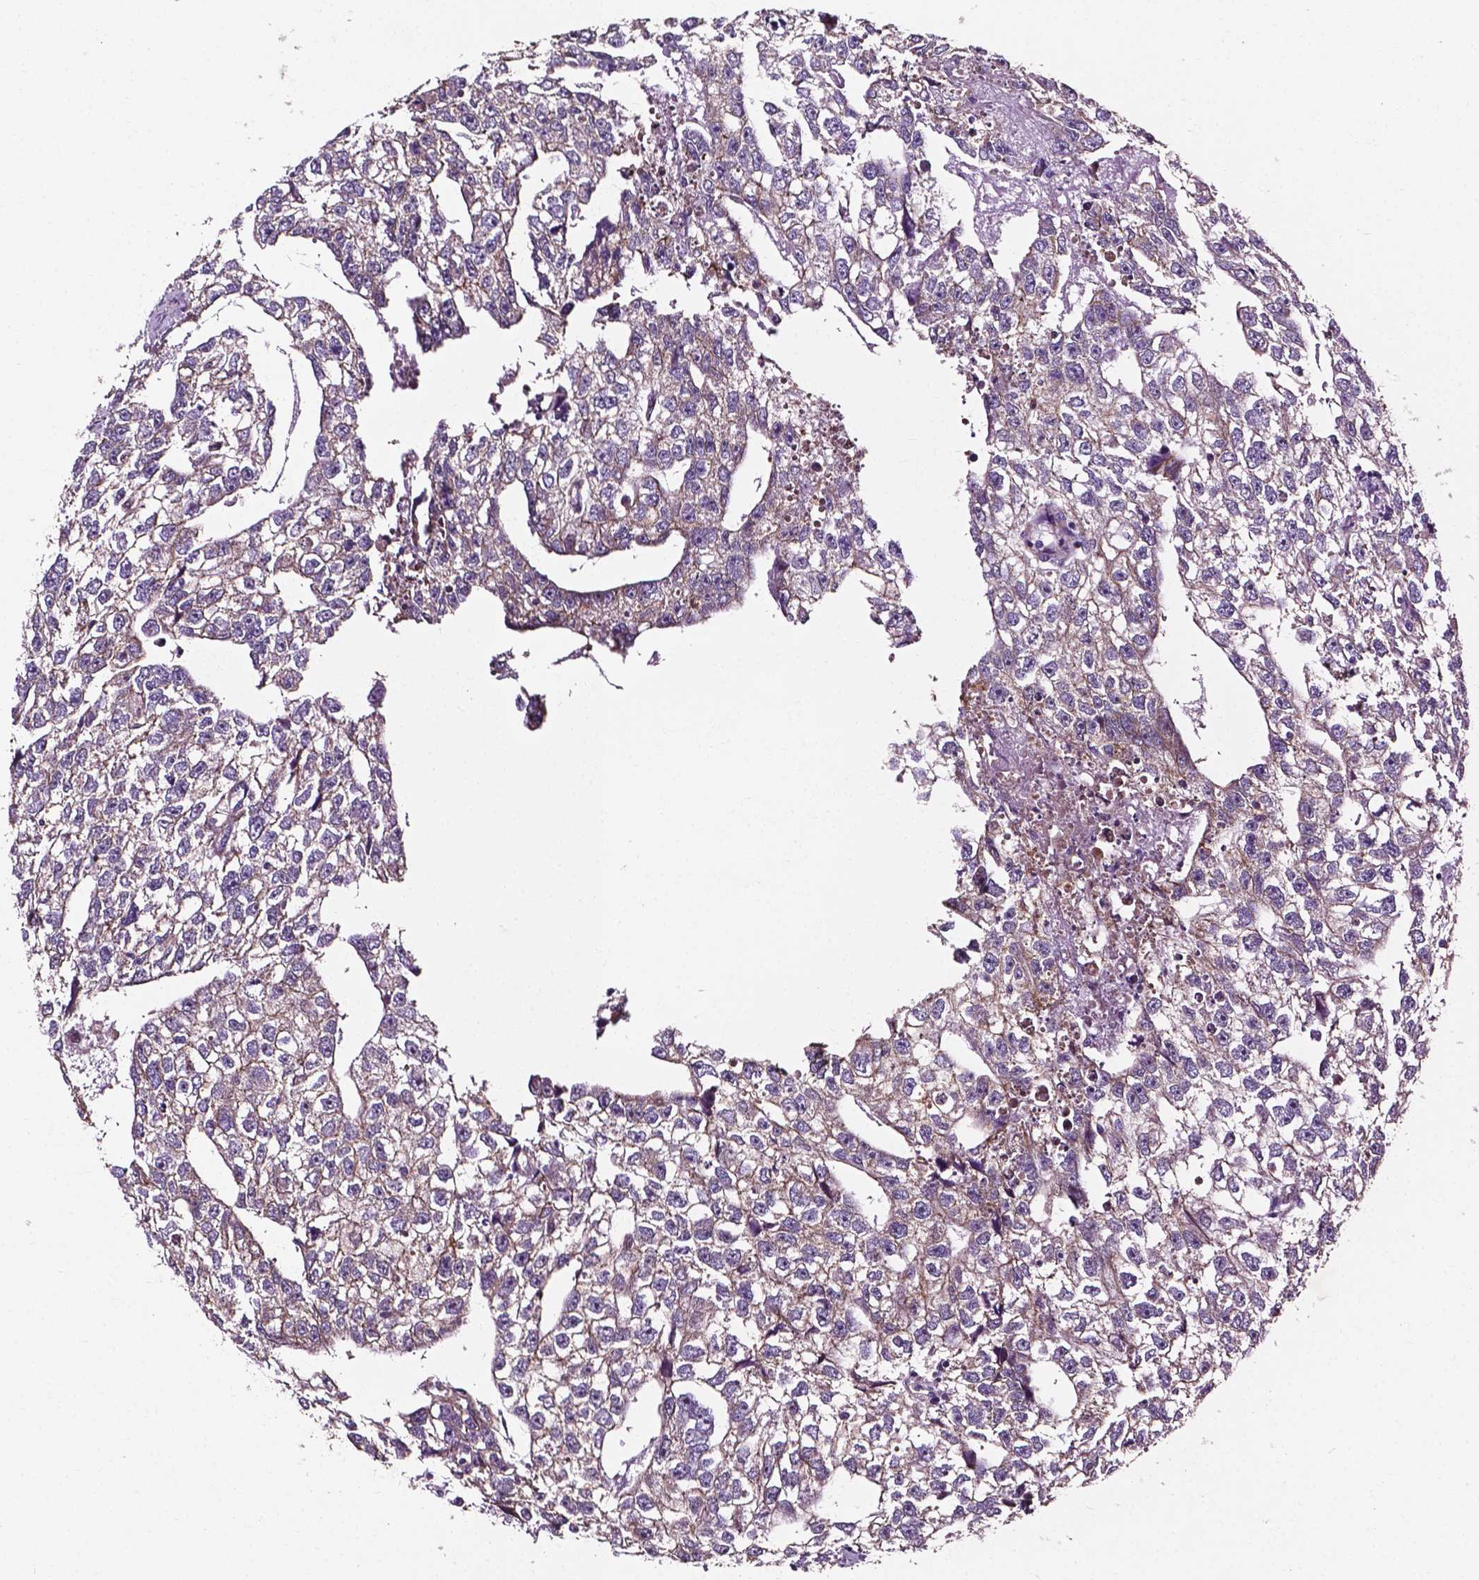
{"staining": {"intensity": "weak", "quantity": "25%-75%", "location": "cytoplasmic/membranous"}, "tissue": "testis cancer", "cell_type": "Tumor cells", "image_type": "cancer", "snomed": [{"axis": "morphology", "description": "Carcinoma, Embryonal, NOS"}, {"axis": "morphology", "description": "Teratoma, malignant, NOS"}, {"axis": "topography", "description": "Testis"}], "caption": "Immunohistochemistry (IHC) of teratoma (malignant) (testis) shows low levels of weak cytoplasmic/membranous expression in about 25%-75% of tumor cells. Ihc stains the protein of interest in brown and the nuclei are stained blue.", "gene": "ATG16L1", "patient": {"sex": "male", "age": 44}}